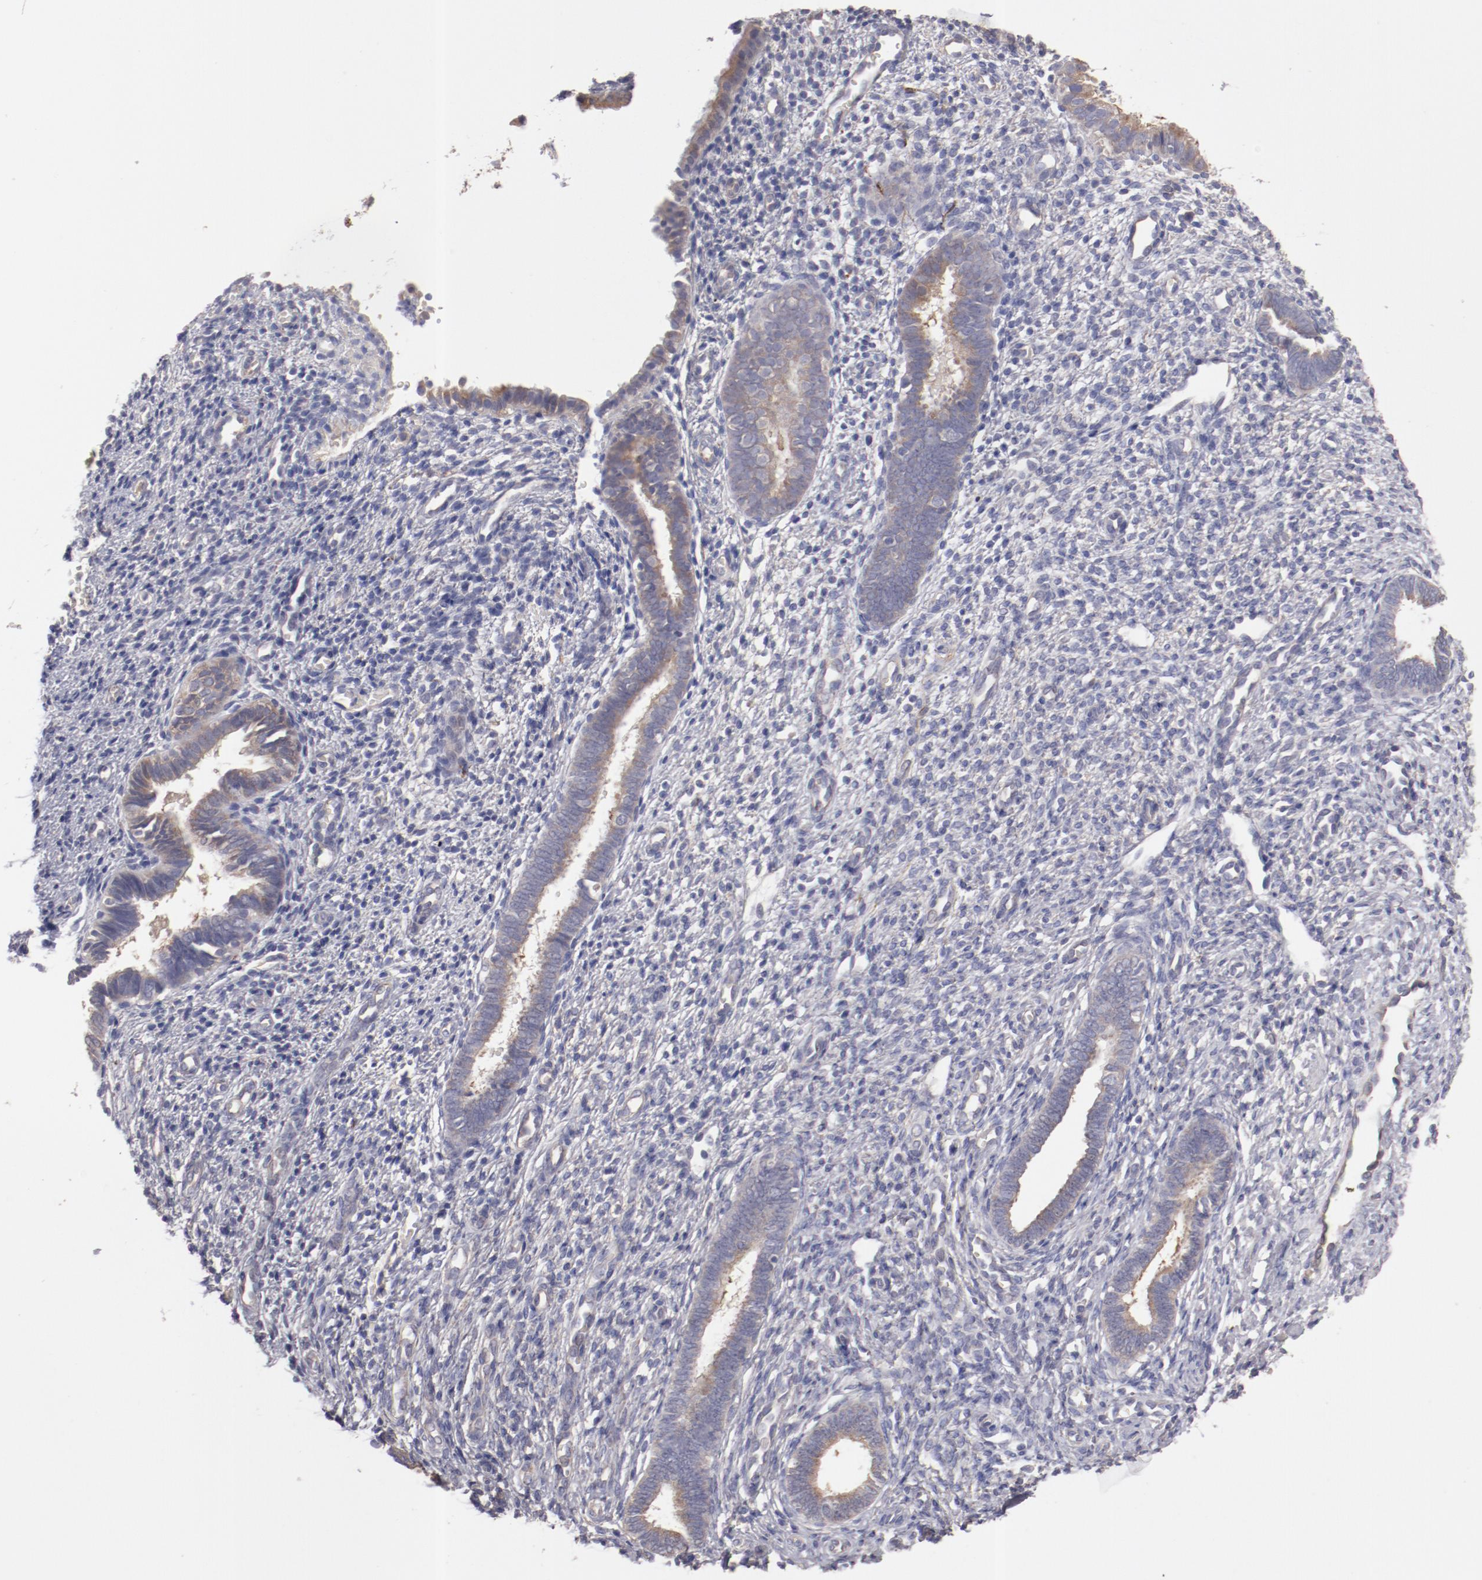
{"staining": {"intensity": "negative", "quantity": "none", "location": "none"}, "tissue": "endometrium", "cell_type": "Cells in endometrial stroma", "image_type": "normal", "snomed": [{"axis": "morphology", "description": "Normal tissue, NOS"}, {"axis": "topography", "description": "Endometrium"}], "caption": "Micrograph shows no protein staining in cells in endometrial stroma of normal endometrium.", "gene": "ENTPD5", "patient": {"sex": "female", "age": 27}}